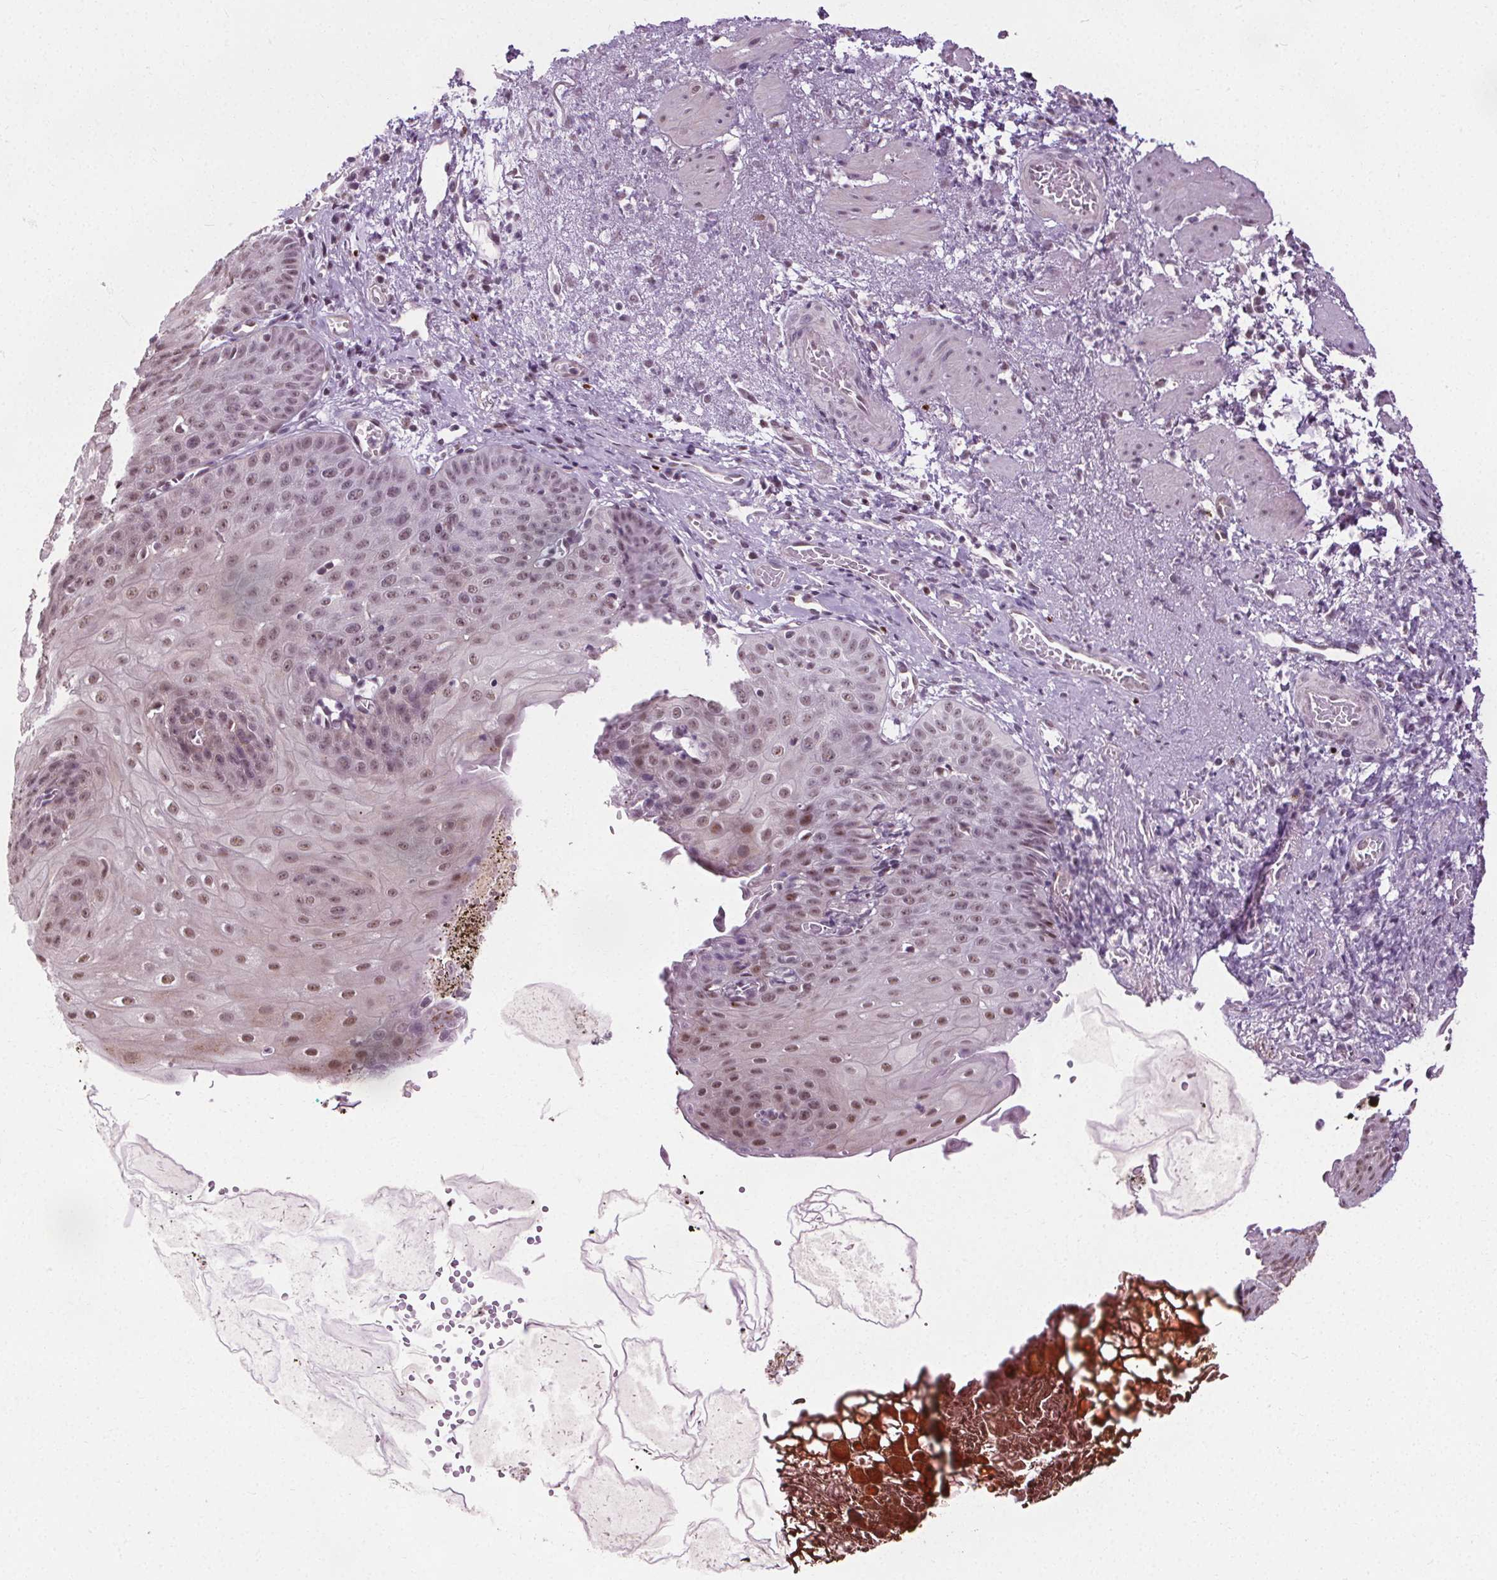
{"staining": {"intensity": "weak", "quantity": "25%-75%", "location": "nuclear"}, "tissue": "esophagus", "cell_type": "Squamous epithelial cells", "image_type": "normal", "snomed": [{"axis": "morphology", "description": "Normal tissue, NOS"}, {"axis": "topography", "description": "Esophagus"}], "caption": "Brown immunohistochemical staining in unremarkable esophagus shows weak nuclear expression in about 25%-75% of squamous epithelial cells. (brown staining indicates protein expression, while blue staining denotes nuclei).", "gene": "CEBPA", "patient": {"sex": "male", "age": 71}}